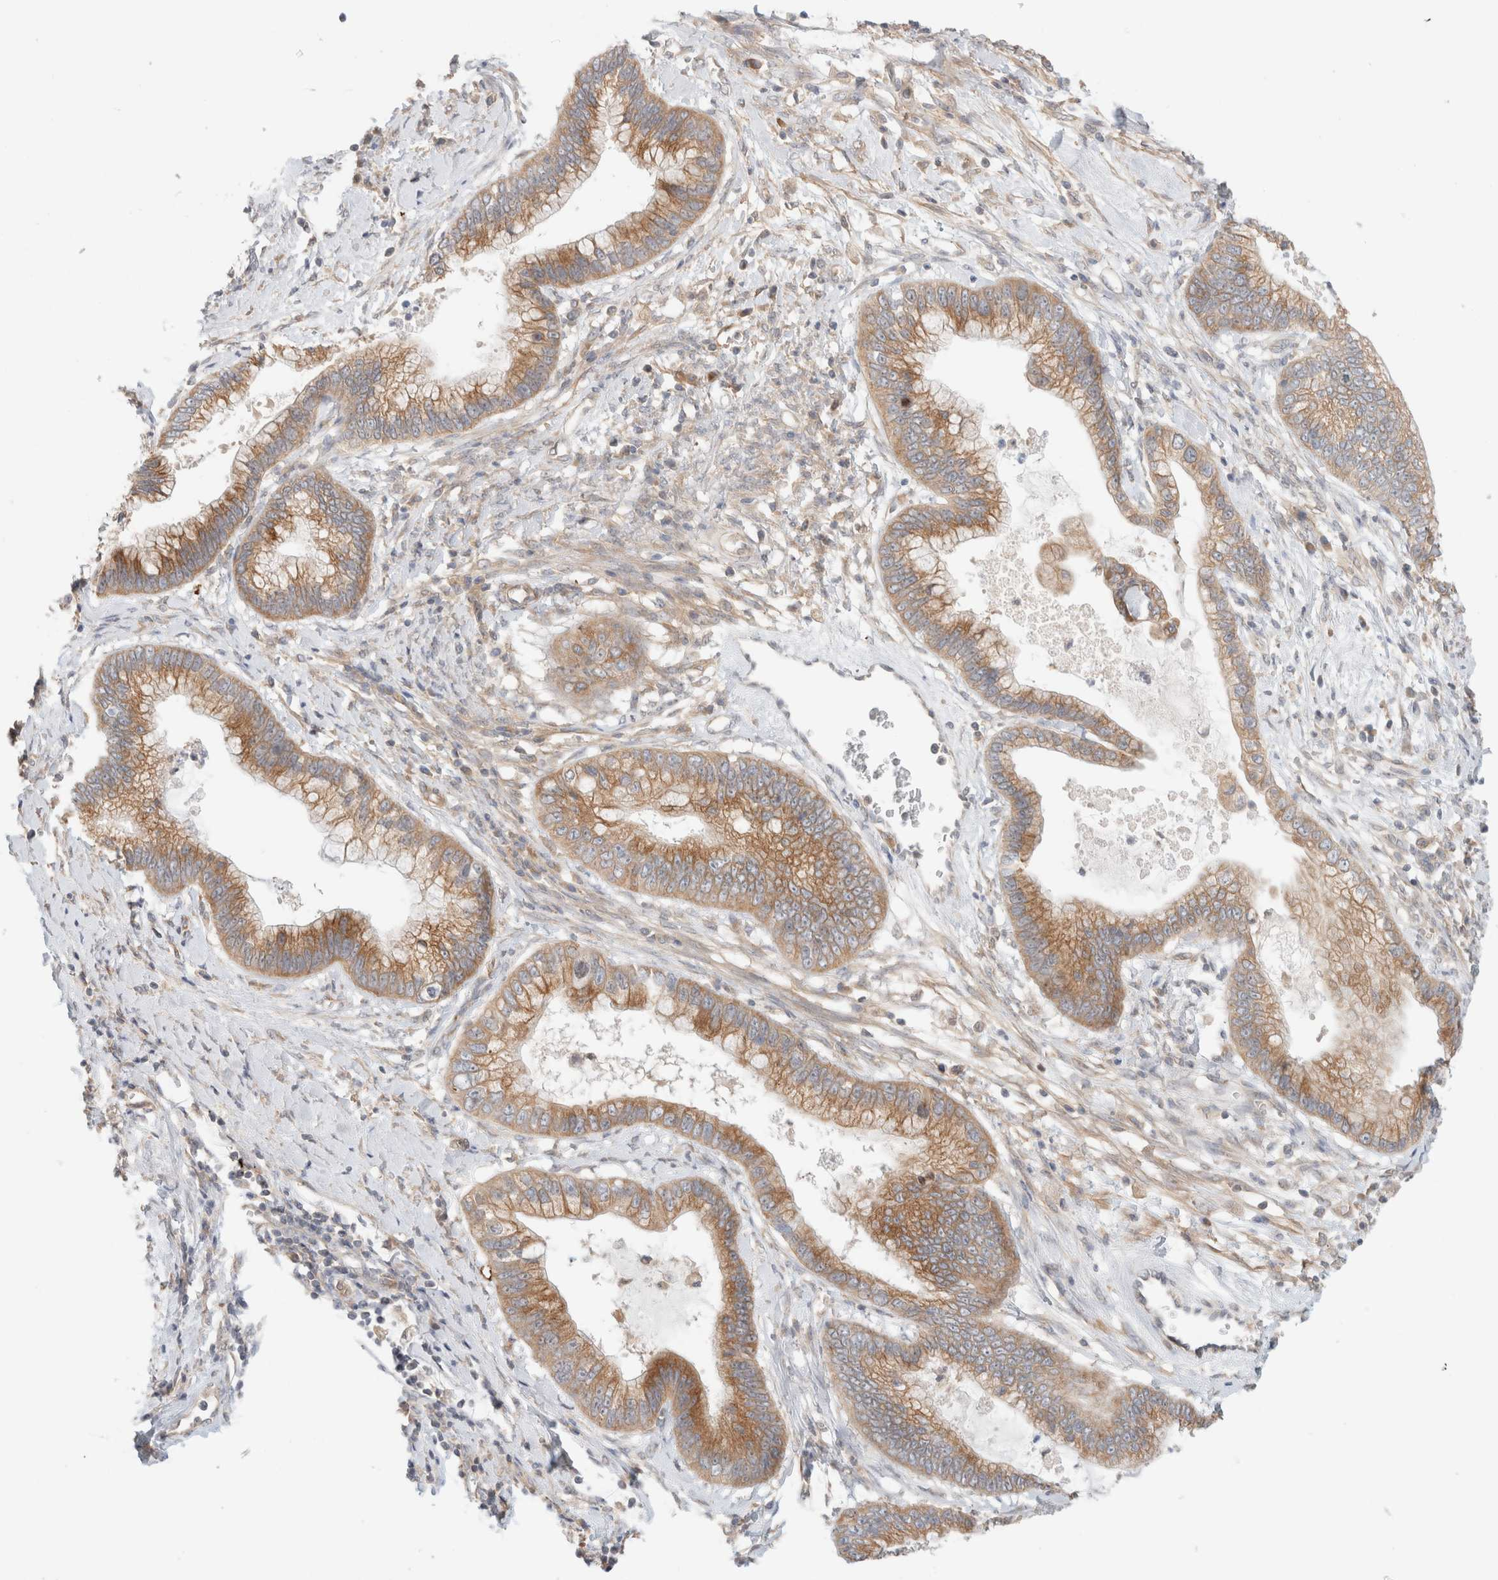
{"staining": {"intensity": "moderate", "quantity": ">75%", "location": "cytoplasmic/membranous"}, "tissue": "cervical cancer", "cell_type": "Tumor cells", "image_type": "cancer", "snomed": [{"axis": "morphology", "description": "Adenocarcinoma, NOS"}, {"axis": "topography", "description": "Cervix"}], "caption": "Immunohistochemistry (IHC) photomicrograph of cervical cancer (adenocarcinoma) stained for a protein (brown), which displays medium levels of moderate cytoplasmic/membranous staining in approximately >75% of tumor cells.", "gene": "MARK3", "patient": {"sex": "female", "age": 44}}